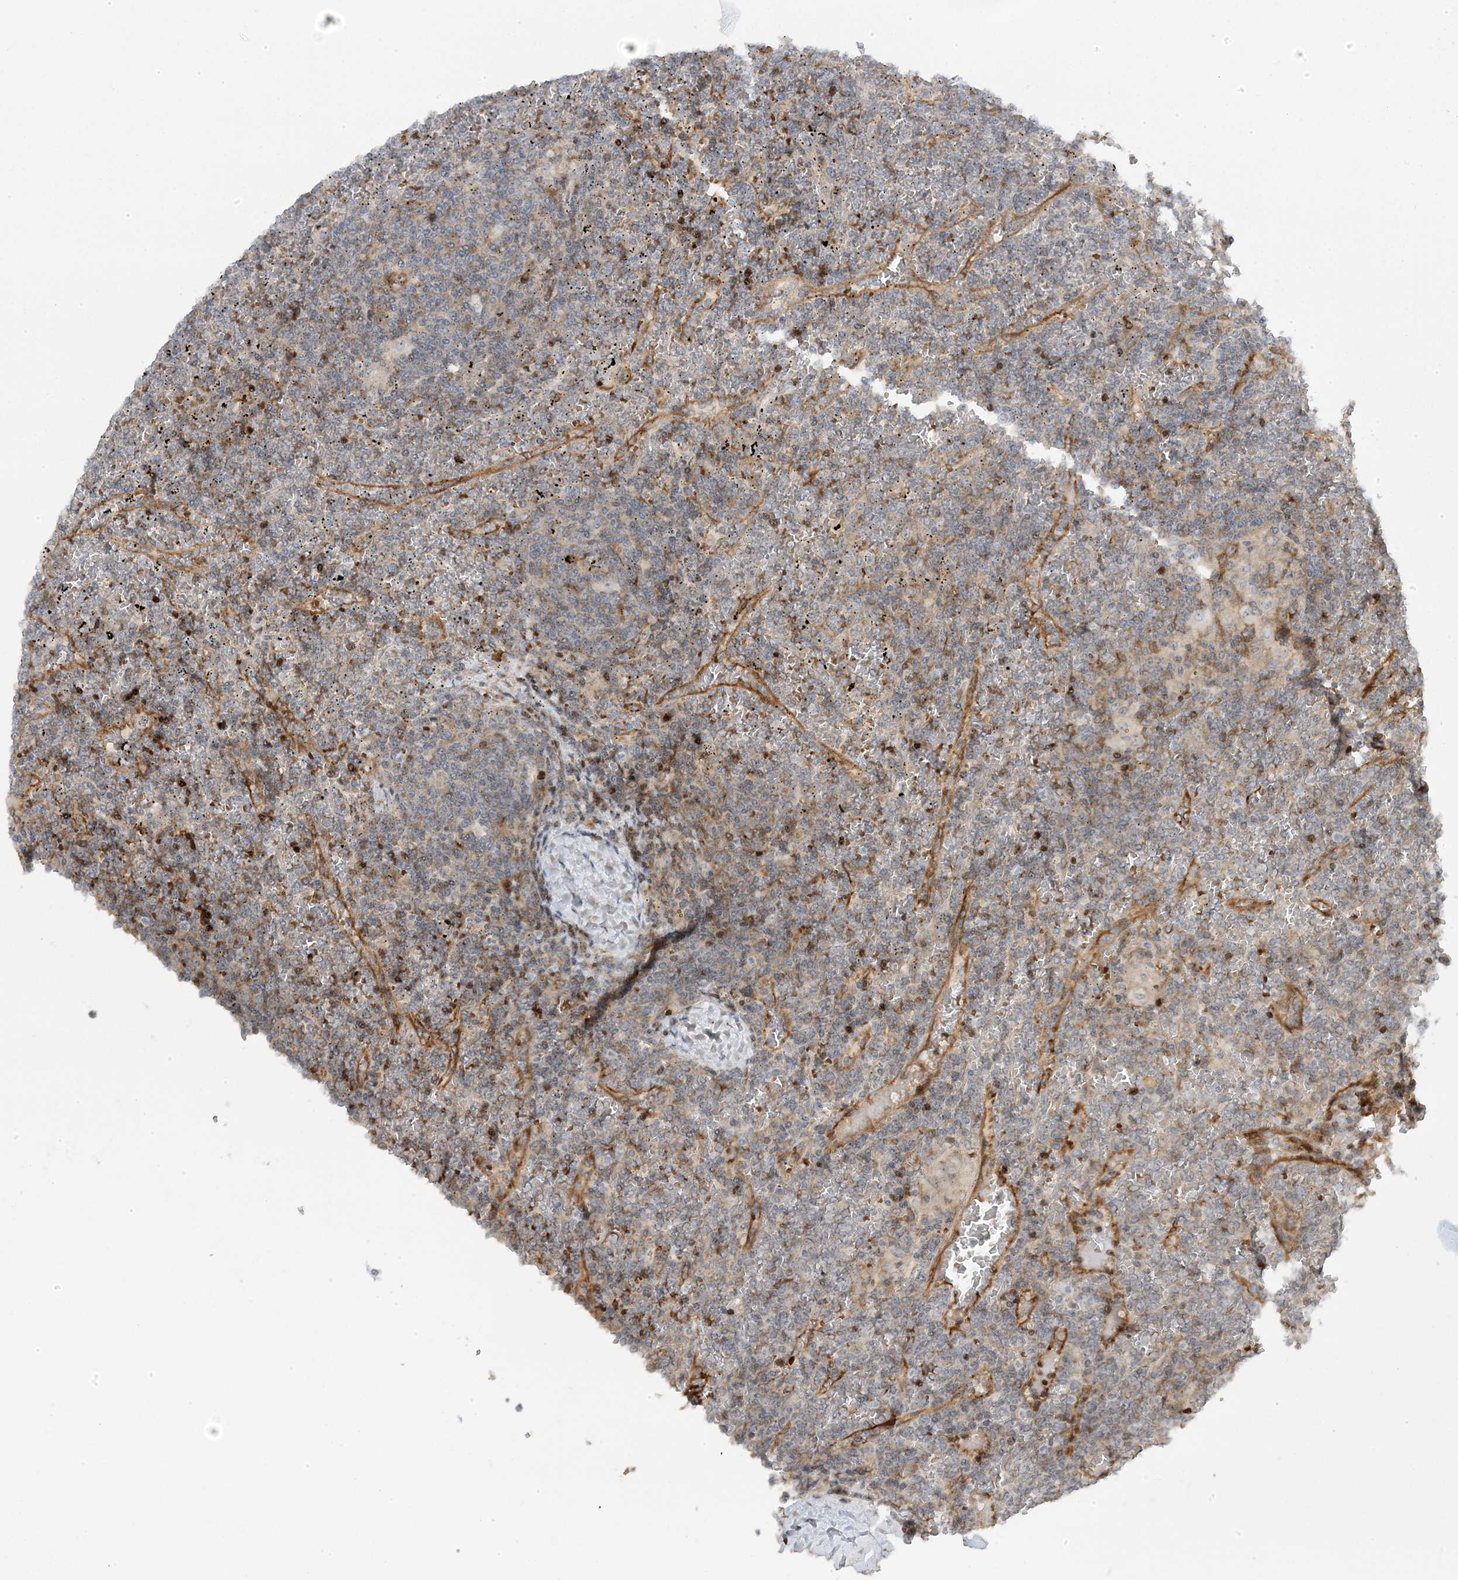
{"staining": {"intensity": "negative", "quantity": "none", "location": "none"}, "tissue": "lymphoma", "cell_type": "Tumor cells", "image_type": "cancer", "snomed": [{"axis": "morphology", "description": "Malignant lymphoma, non-Hodgkin's type, Low grade"}, {"axis": "topography", "description": "Spleen"}], "caption": "Immunohistochemical staining of low-grade malignant lymphoma, non-Hodgkin's type reveals no significant expression in tumor cells.", "gene": "MAP7D3", "patient": {"sex": "female", "age": 19}}